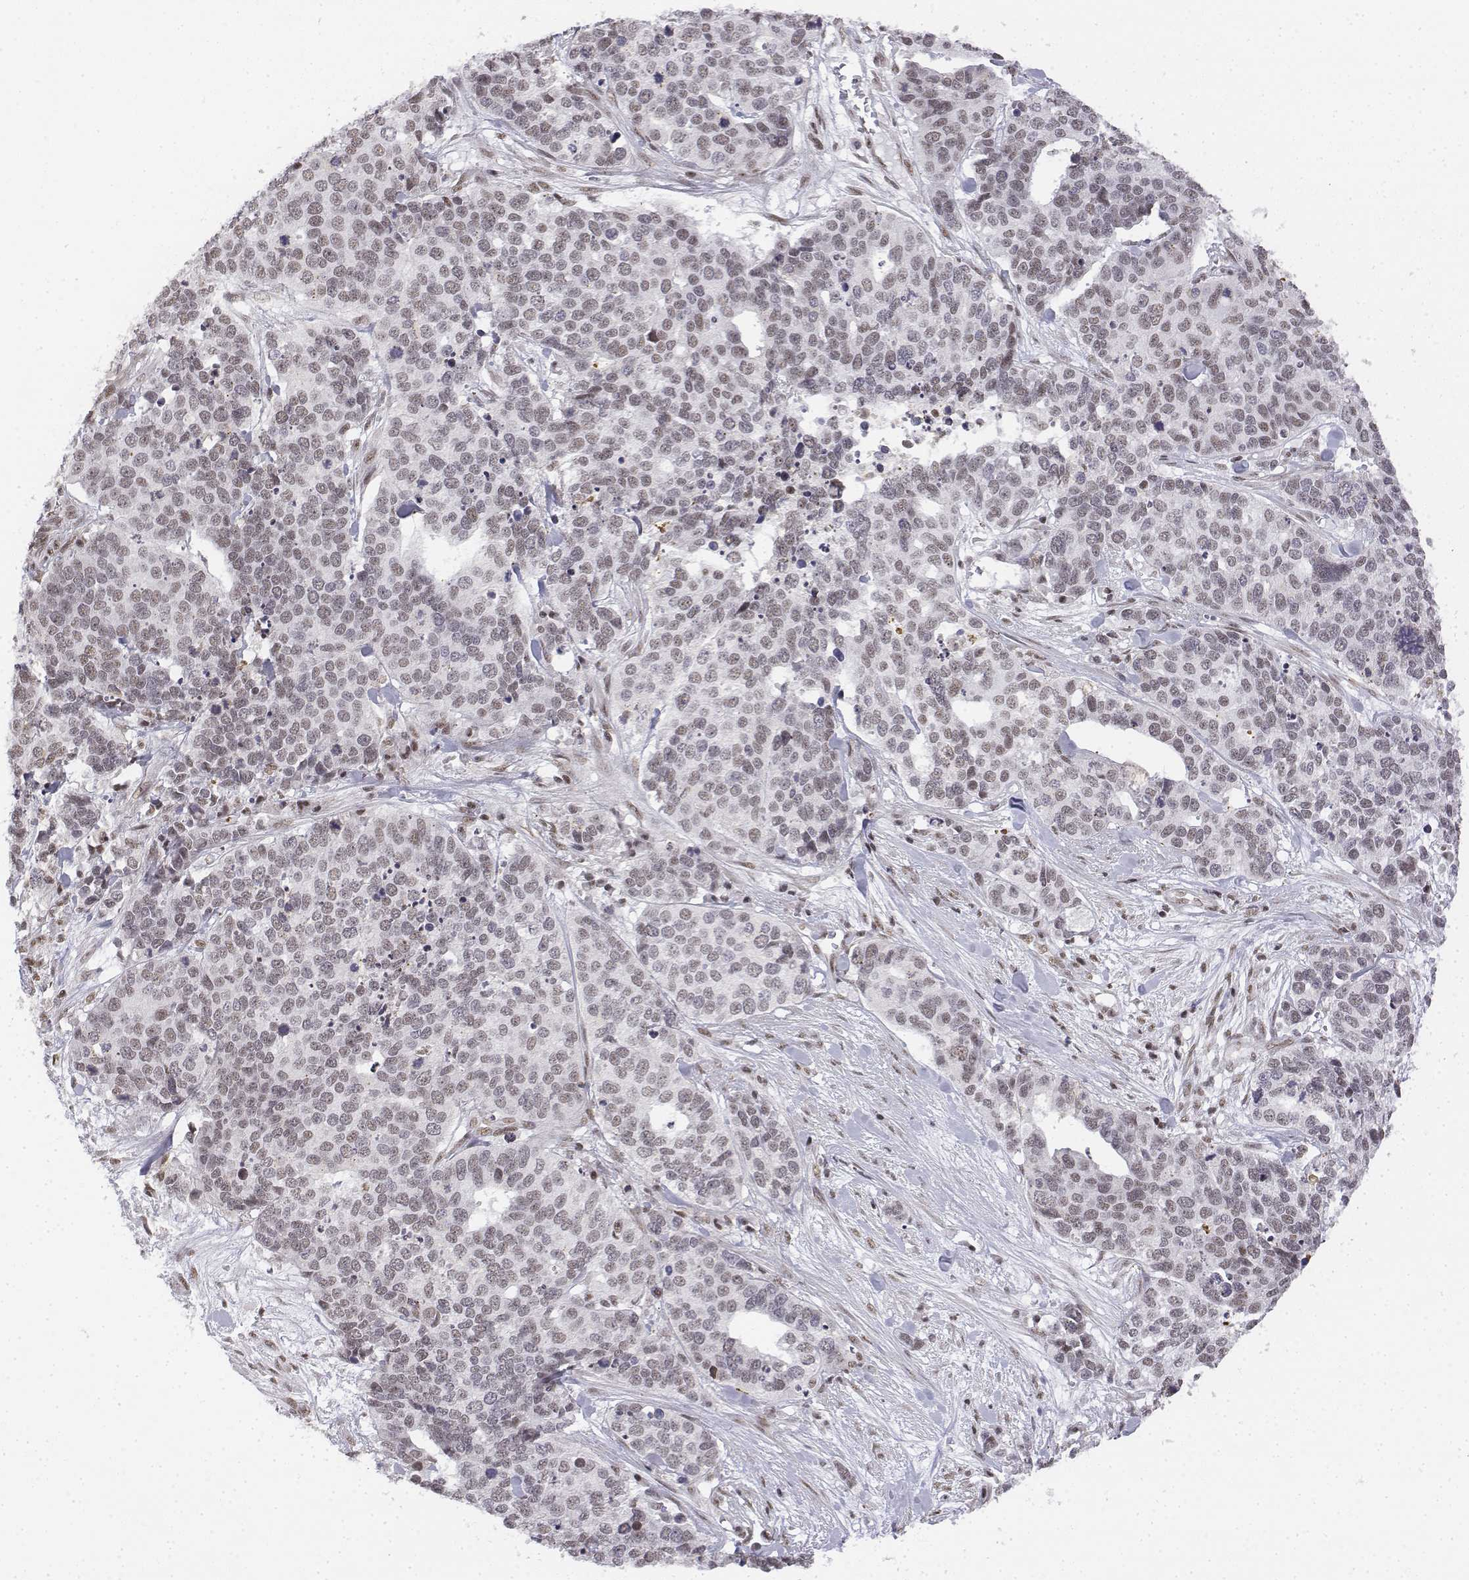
{"staining": {"intensity": "weak", "quantity": ">75%", "location": "nuclear"}, "tissue": "ovarian cancer", "cell_type": "Tumor cells", "image_type": "cancer", "snomed": [{"axis": "morphology", "description": "Carcinoma, endometroid"}, {"axis": "topography", "description": "Ovary"}], "caption": "Immunohistochemical staining of human ovarian endometroid carcinoma displays low levels of weak nuclear protein positivity in approximately >75% of tumor cells.", "gene": "SETD1A", "patient": {"sex": "female", "age": 65}}